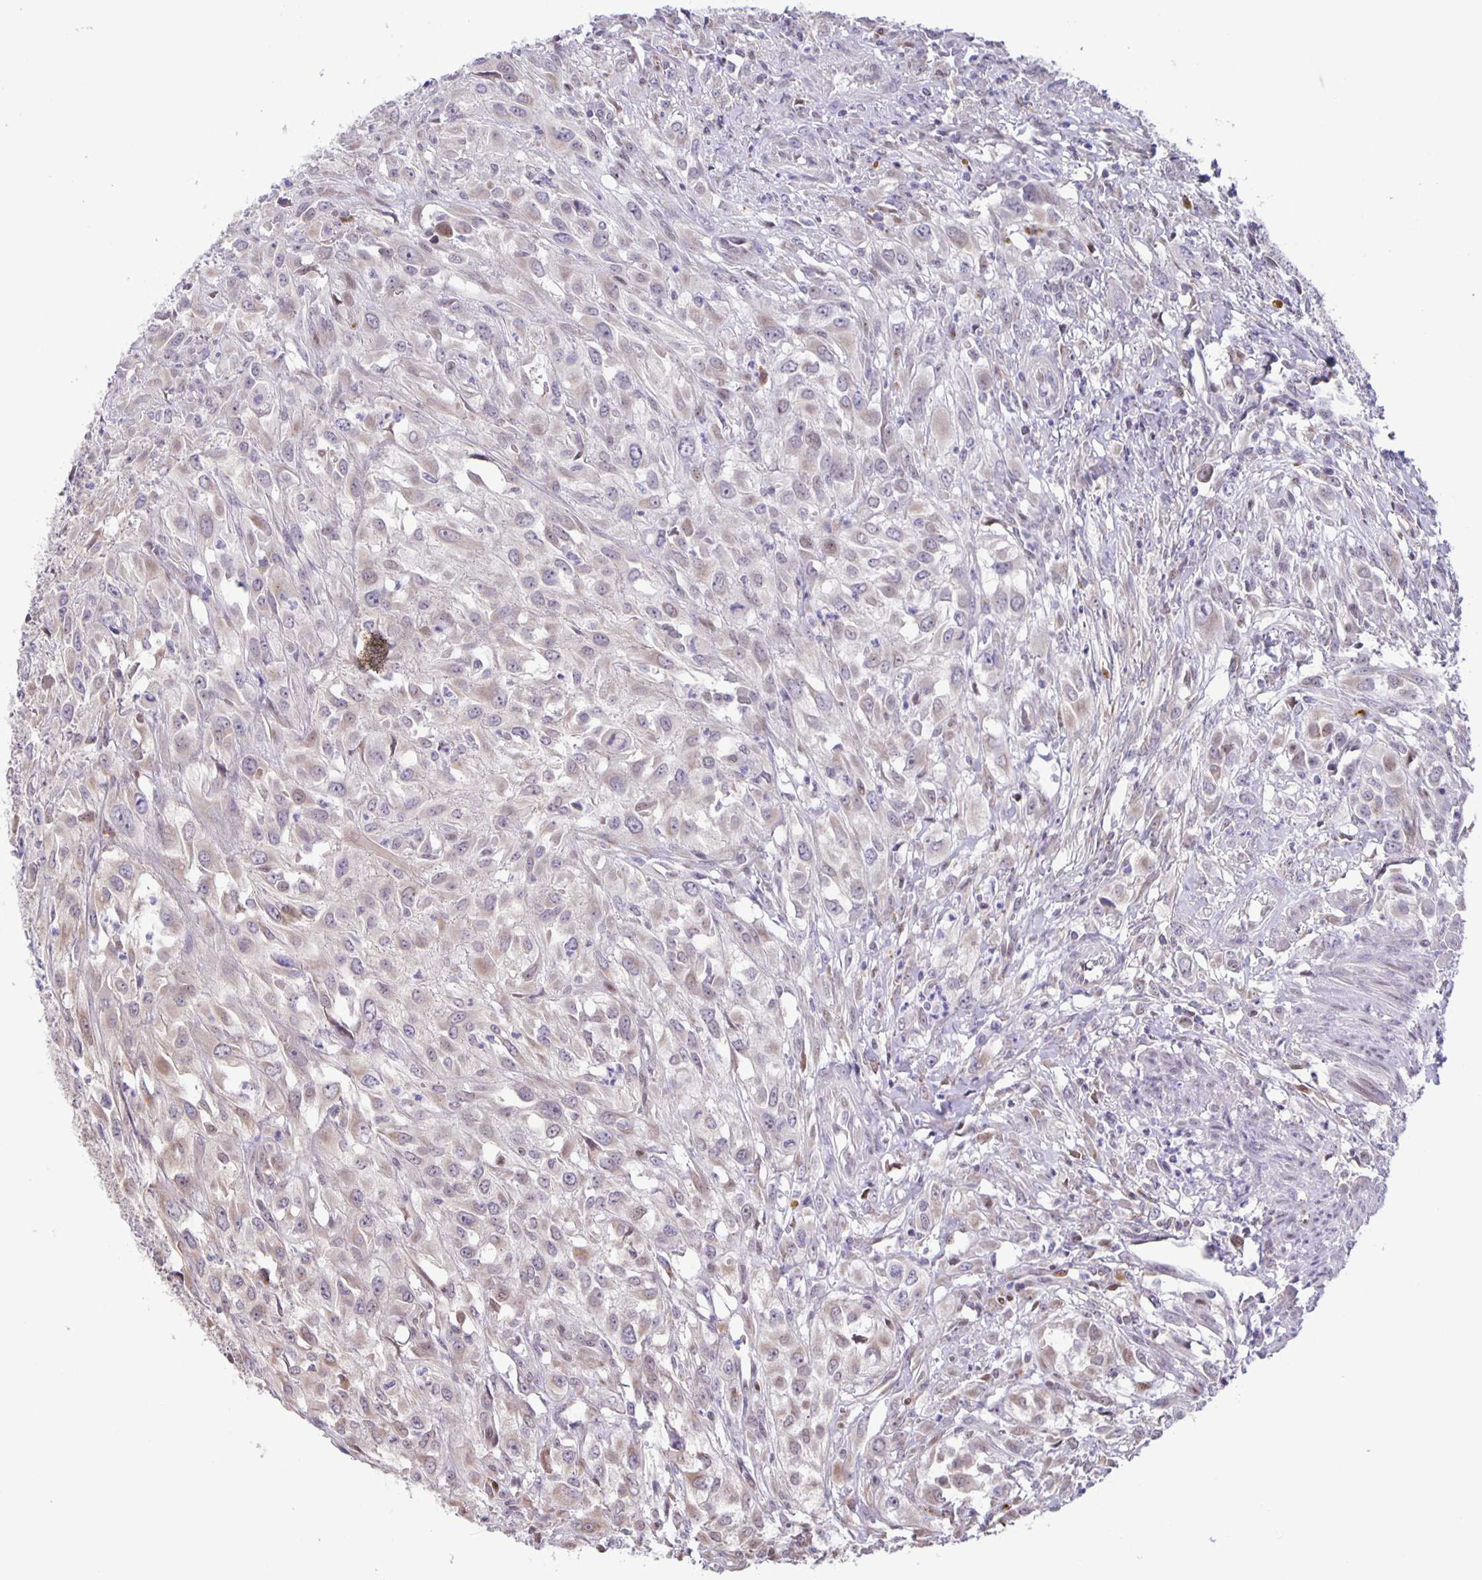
{"staining": {"intensity": "weak", "quantity": "25%-75%", "location": "cytoplasmic/membranous"}, "tissue": "urothelial cancer", "cell_type": "Tumor cells", "image_type": "cancer", "snomed": [{"axis": "morphology", "description": "Urothelial carcinoma, High grade"}, {"axis": "topography", "description": "Urinary bladder"}], "caption": "High-magnification brightfield microscopy of urothelial carcinoma (high-grade) stained with DAB (brown) and counterstained with hematoxylin (blue). tumor cells exhibit weak cytoplasmic/membranous staining is present in about25%-75% of cells. (Brightfield microscopy of DAB IHC at high magnification).", "gene": "MAPK12", "patient": {"sex": "male", "age": 67}}